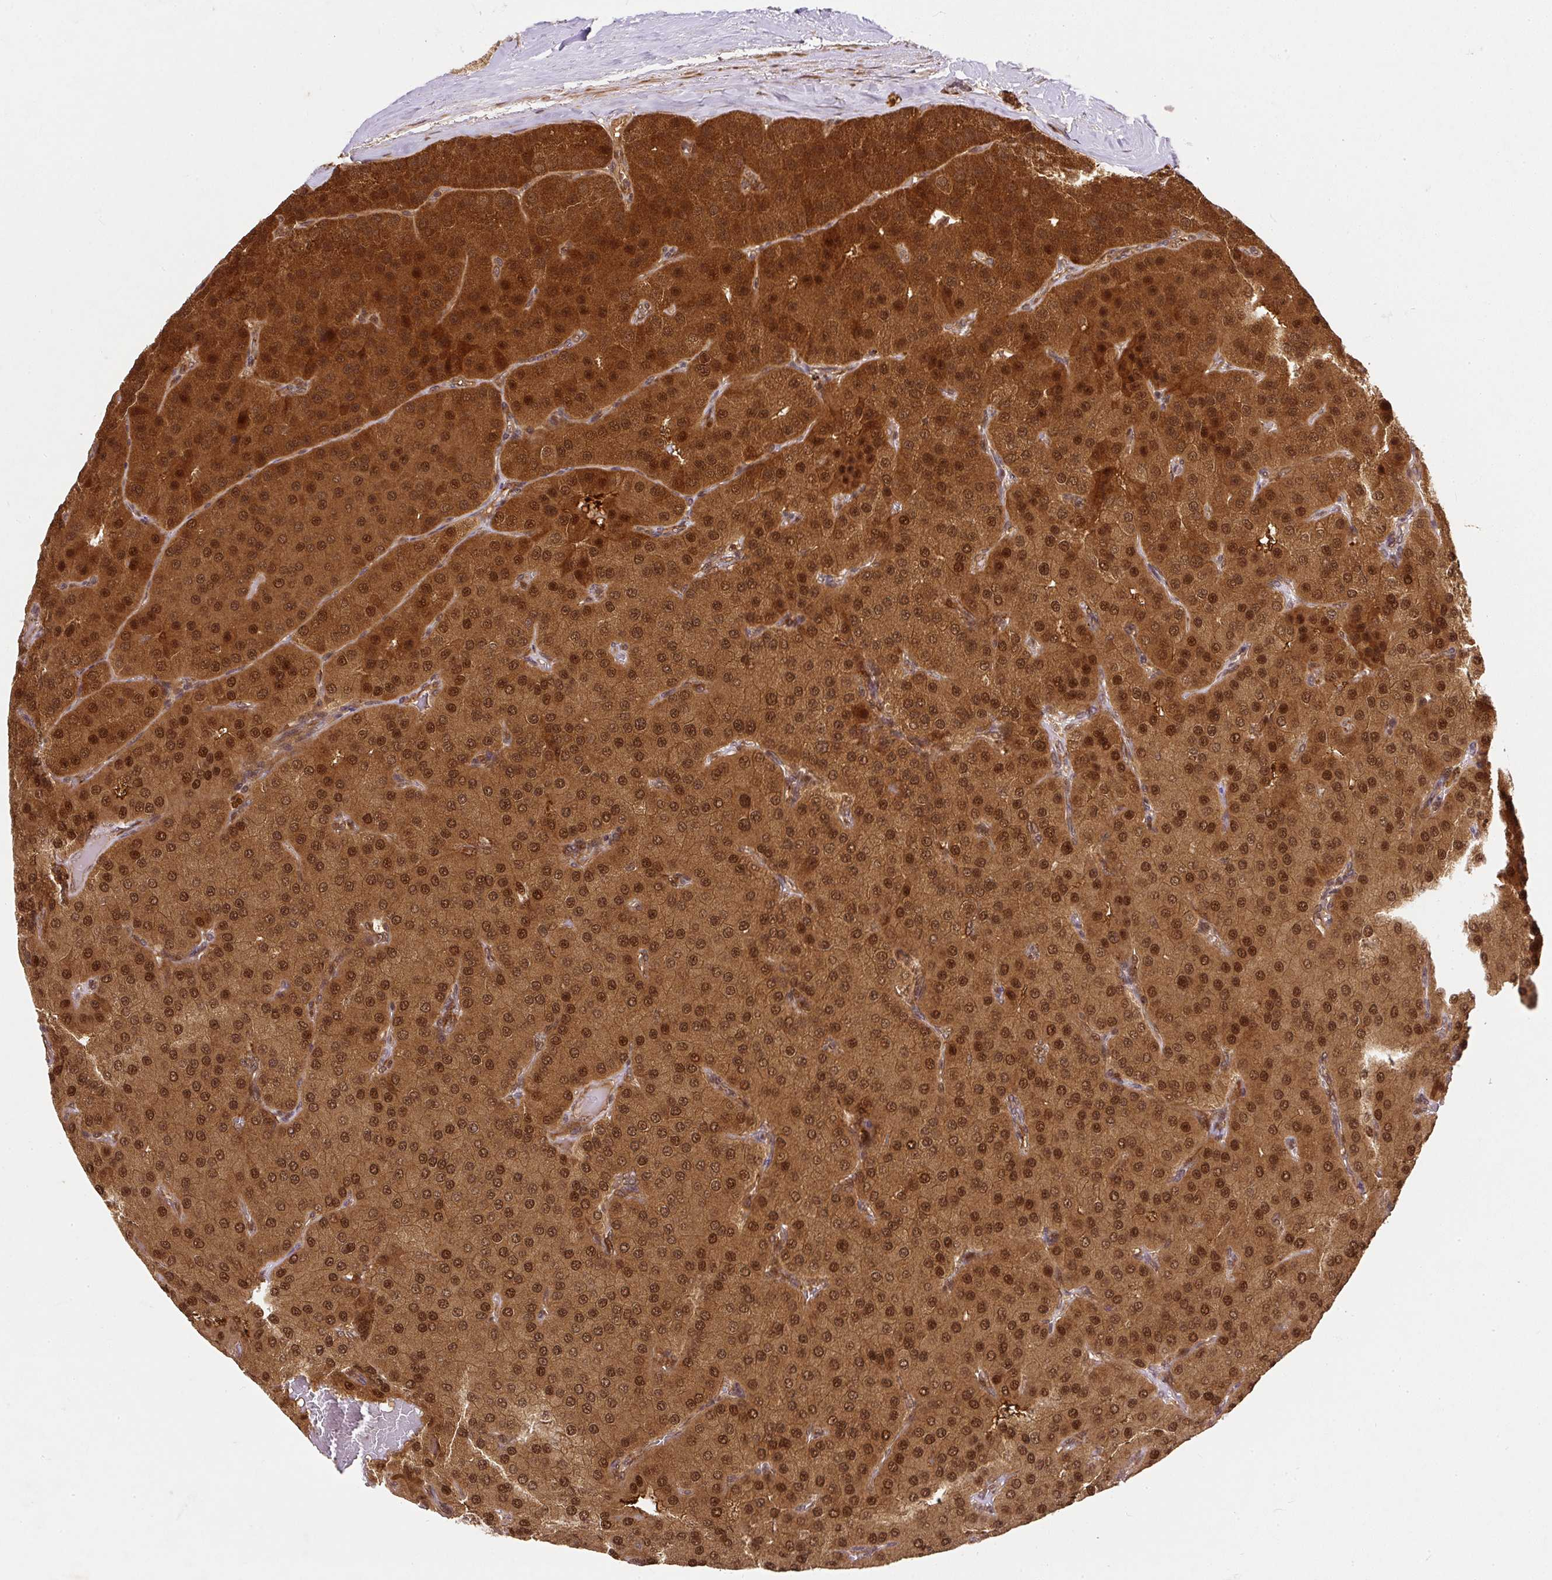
{"staining": {"intensity": "strong", "quantity": ">75%", "location": "cytoplasmic/membranous,nuclear"}, "tissue": "parathyroid gland", "cell_type": "Glandular cells", "image_type": "normal", "snomed": [{"axis": "morphology", "description": "Normal tissue, NOS"}, {"axis": "morphology", "description": "Adenoma, NOS"}, {"axis": "topography", "description": "Parathyroid gland"}], "caption": "Immunohistochemical staining of unremarkable parathyroid gland demonstrates >75% levels of strong cytoplasmic/membranous,nuclear protein expression in about >75% of glandular cells. (DAB IHC, brown staining for protein, blue staining for nuclei).", "gene": "PSMD1", "patient": {"sex": "female", "age": 86}}